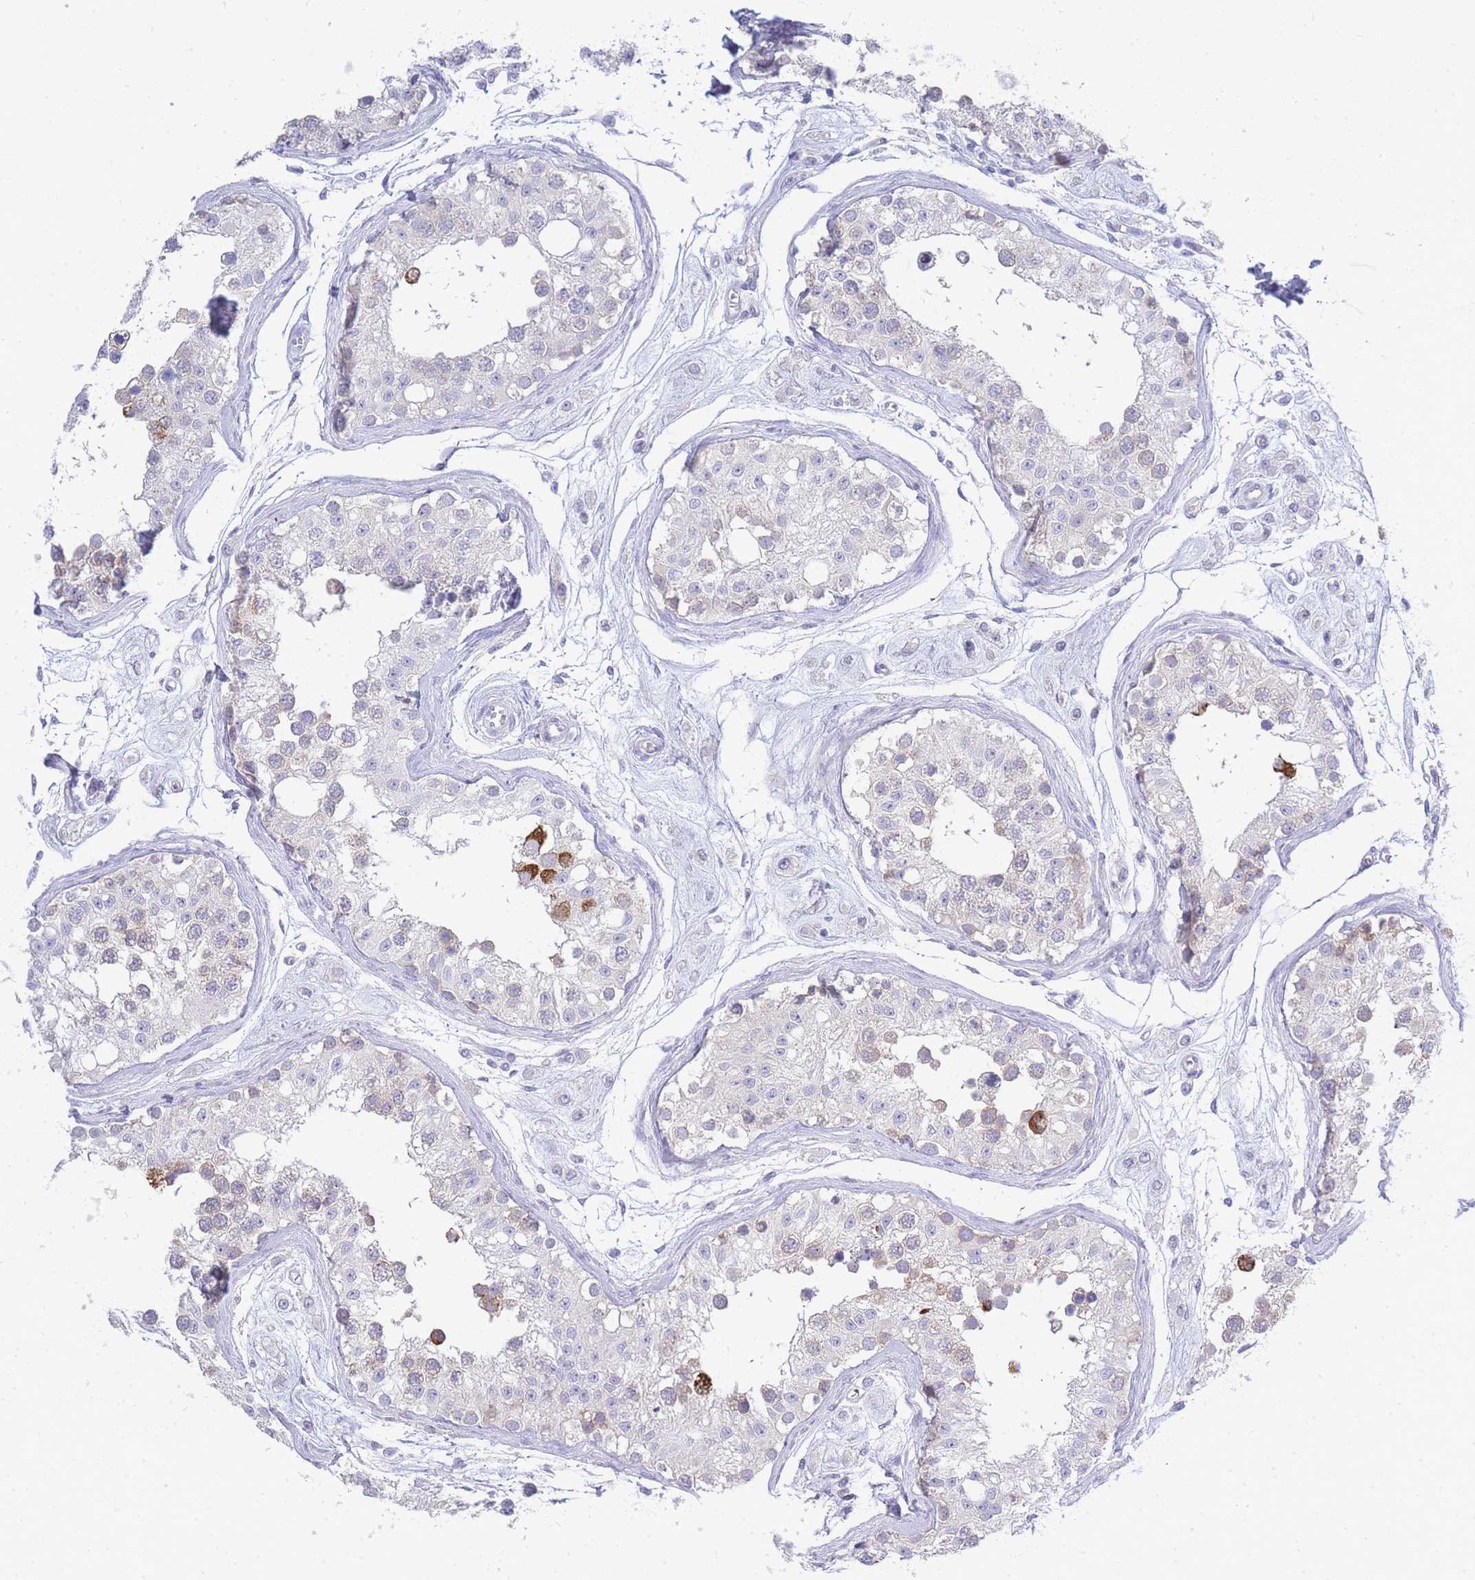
{"staining": {"intensity": "moderate", "quantity": "<25%", "location": "cytoplasmic/membranous"}, "tissue": "testis", "cell_type": "Cells in seminiferous ducts", "image_type": "normal", "snomed": [{"axis": "morphology", "description": "Normal tissue, NOS"}, {"axis": "morphology", "description": "Adenocarcinoma, metastatic, NOS"}, {"axis": "topography", "description": "Testis"}], "caption": "Normal testis displays moderate cytoplasmic/membranous staining in approximately <25% of cells in seminiferous ducts.", "gene": "ZNF510", "patient": {"sex": "male", "age": 26}}